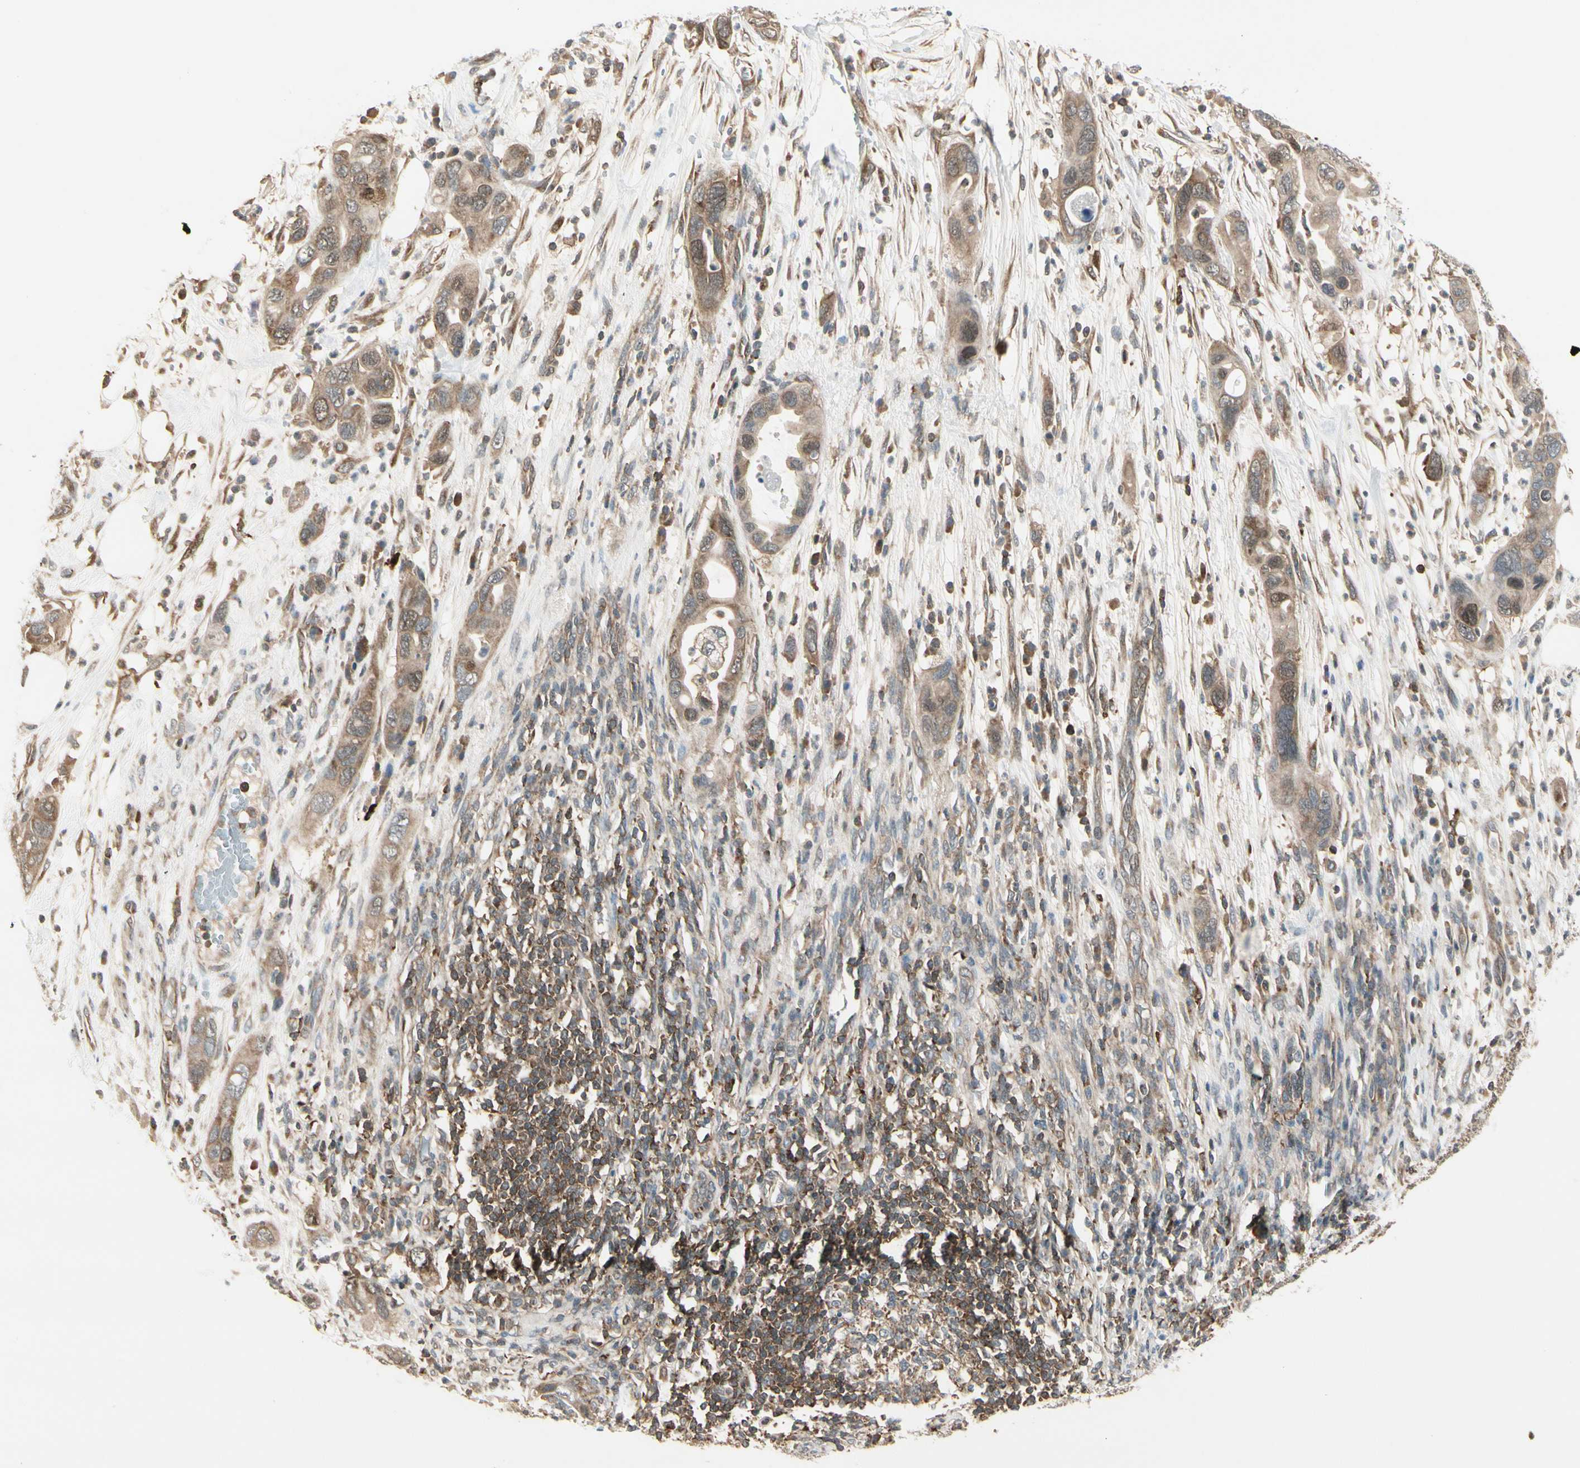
{"staining": {"intensity": "weak", "quantity": ">75%", "location": "cytoplasmic/membranous"}, "tissue": "pancreatic cancer", "cell_type": "Tumor cells", "image_type": "cancer", "snomed": [{"axis": "morphology", "description": "Adenocarcinoma, NOS"}, {"axis": "topography", "description": "Pancreas"}], "caption": "A high-resolution histopathology image shows immunohistochemistry staining of adenocarcinoma (pancreatic), which shows weak cytoplasmic/membranous positivity in approximately >75% of tumor cells.", "gene": "OXSR1", "patient": {"sex": "female", "age": 71}}